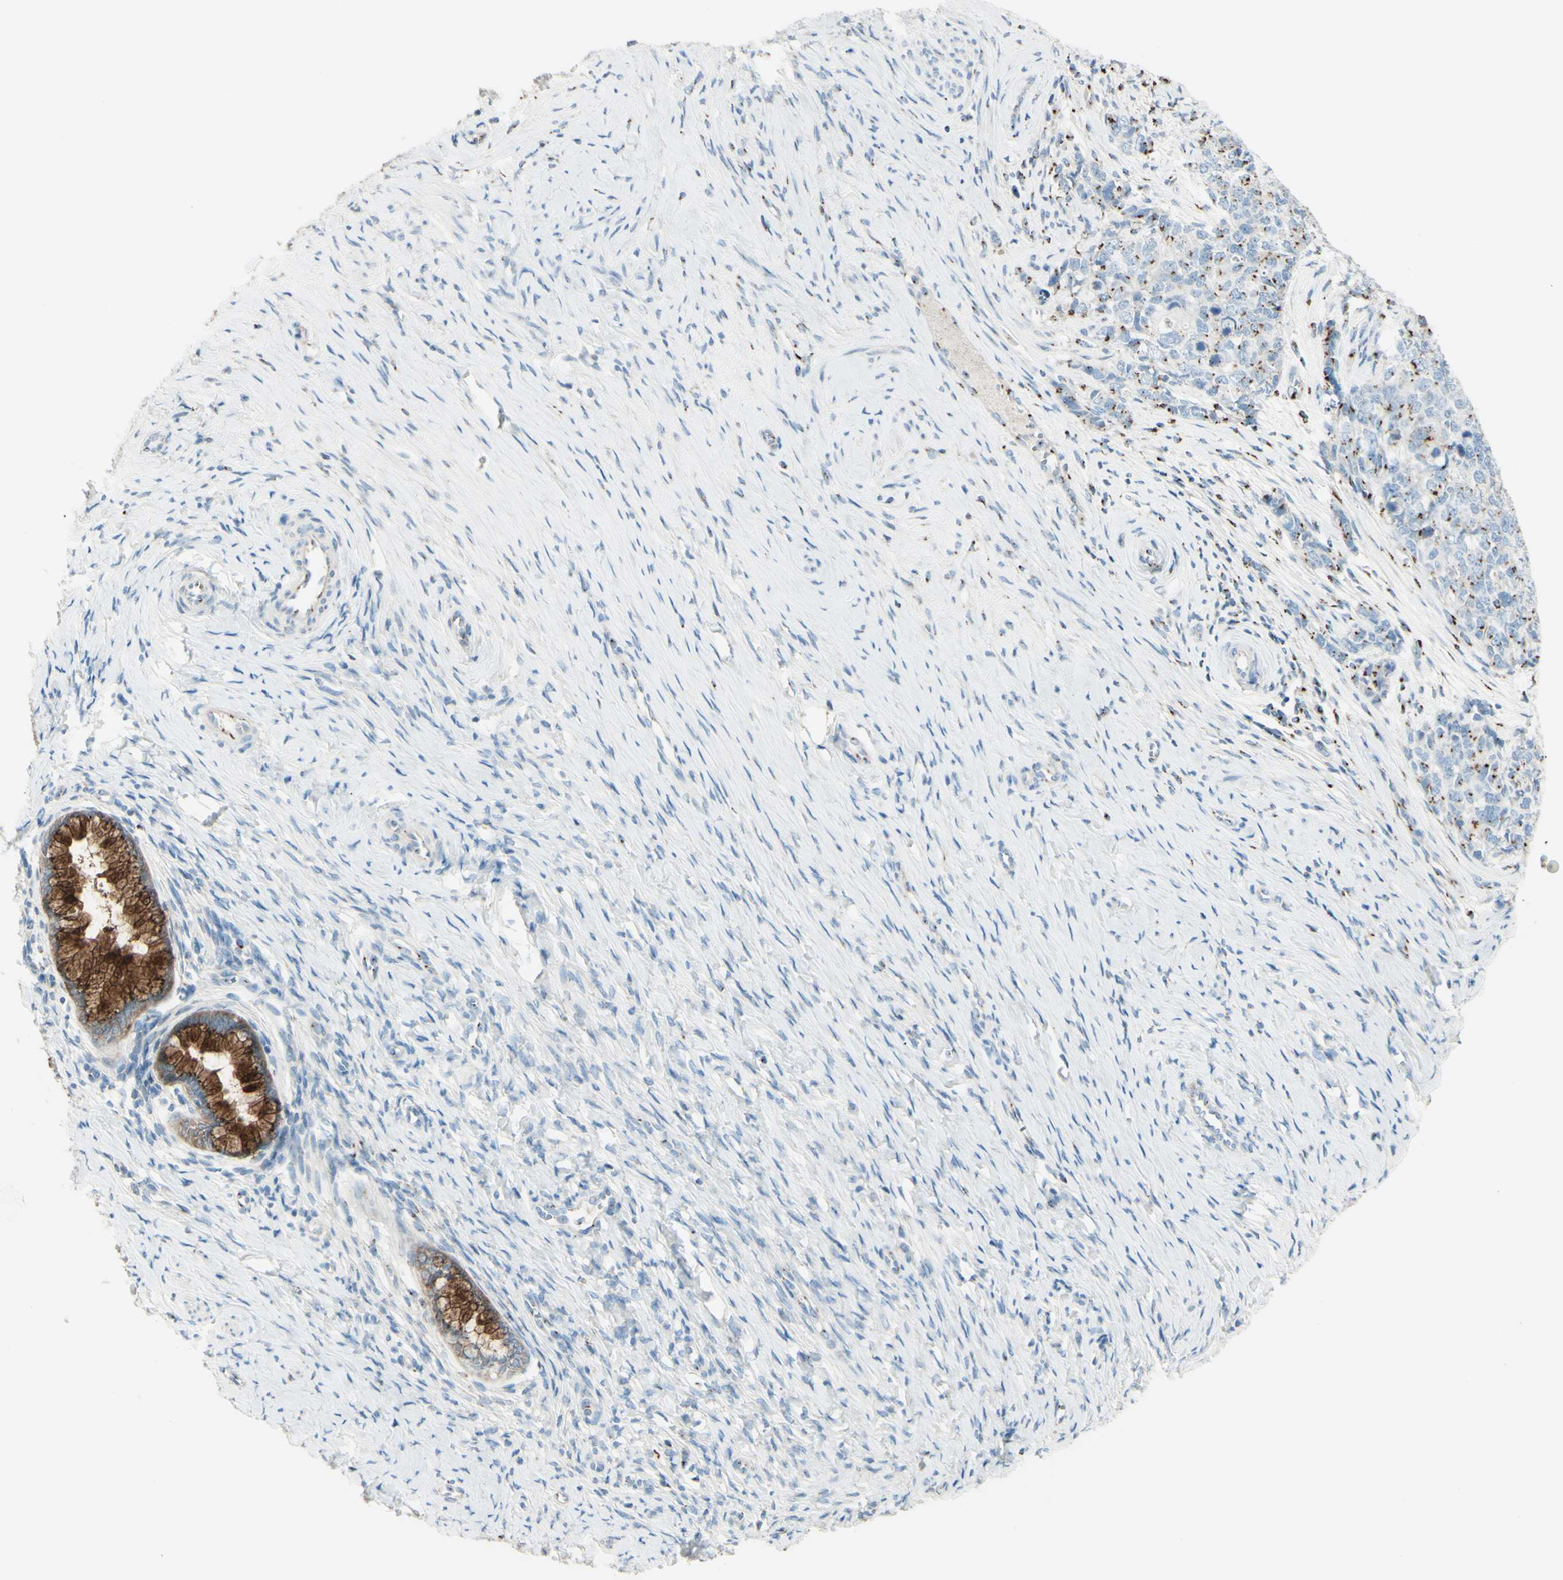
{"staining": {"intensity": "strong", "quantity": "<25%", "location": "cytoplasmic/membranous"}, "tissue": "cervical cancer", "cell_type": "Tumor cells", "image_type": "cancer", "snomed": [{"axis": "morphology", "description": "Squamous cell carcinoma, NOS"}, {"axis": "topography", "description": "Cervix"}], "caption": "The image exhibits staining of cervical cancer, revealing strong cytoplasmic/membranous protein positivity (brown color) within tumor cells.", "gene": "B4GALT1", "patient": {"sex": "female", "age": 63}}